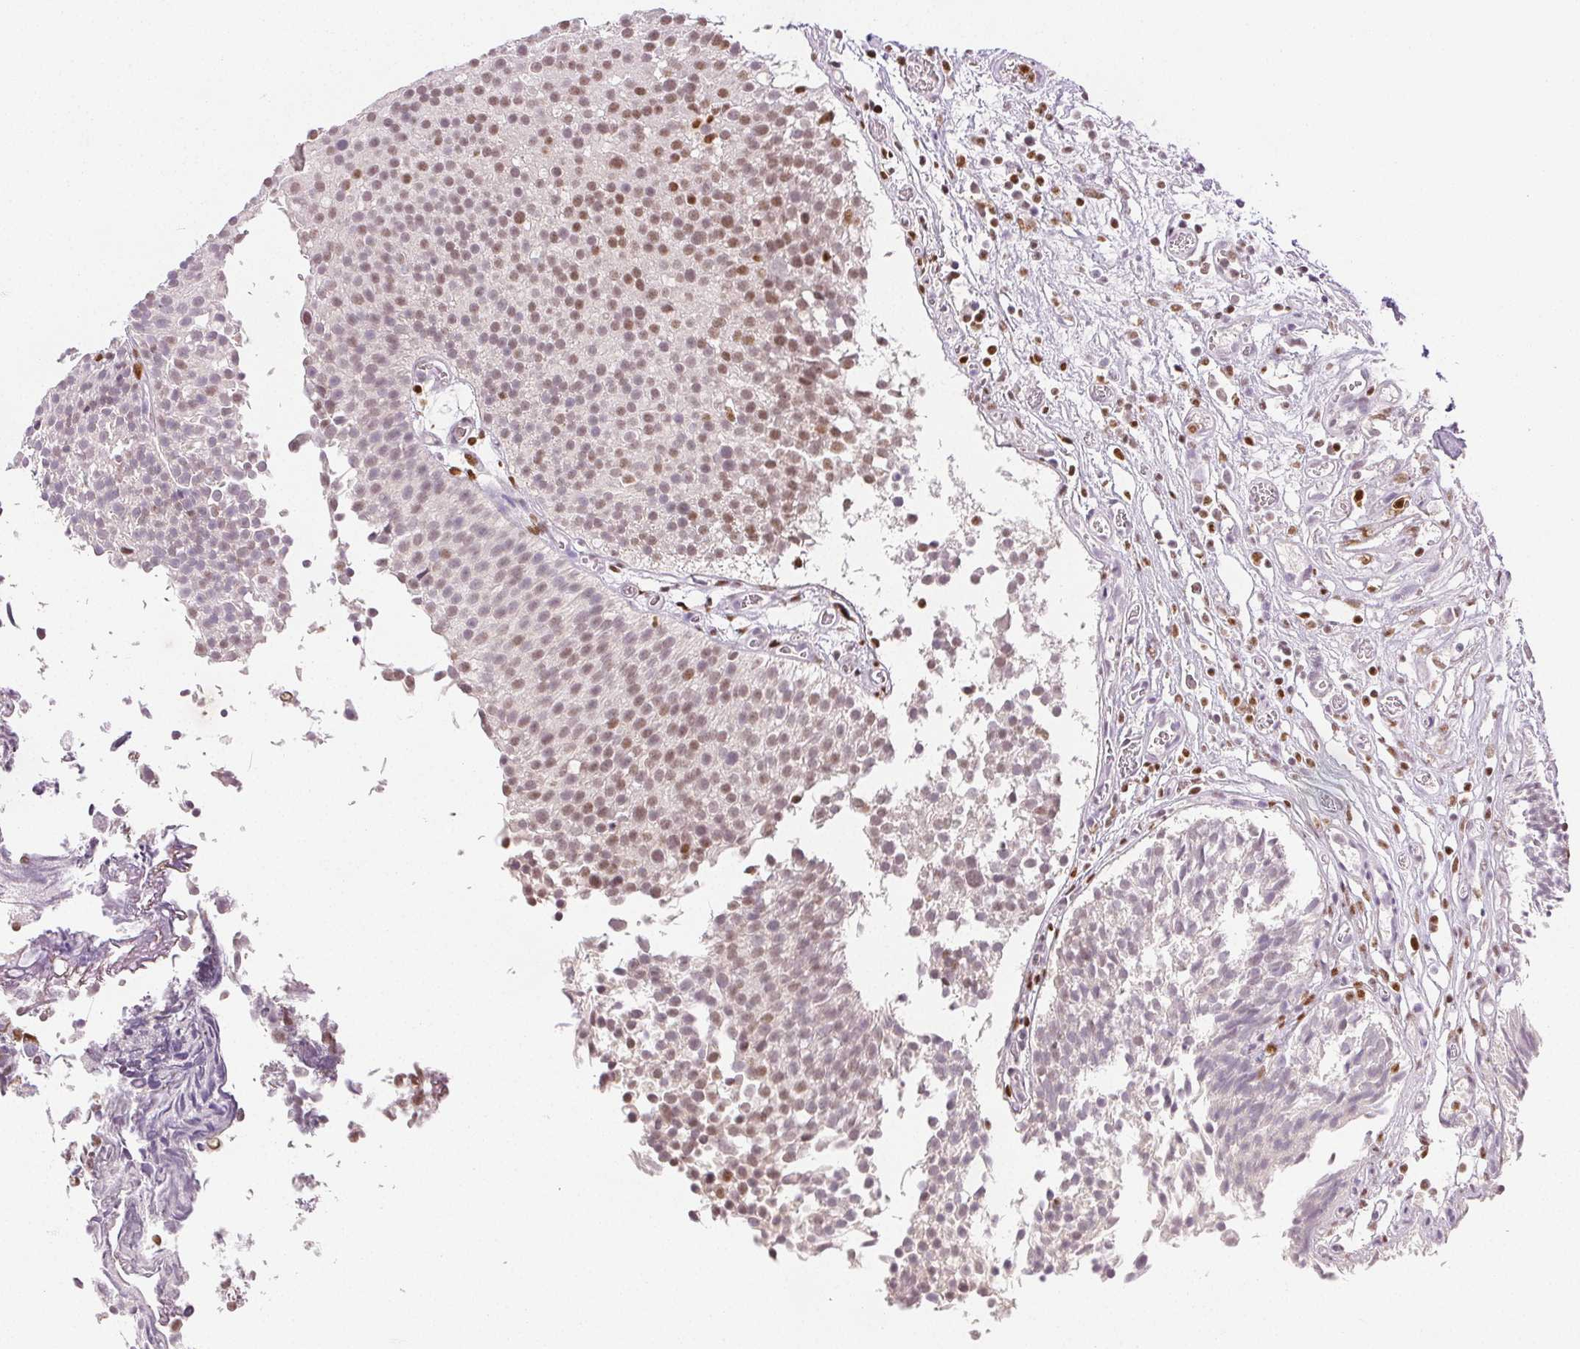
{"staining": {"intensity": "moderate", "quantity": "<25%", "location": "nuclear"}, "tissue": "urothelial cancer", "cell_type": "Tumor cells", "image_type": "cancer", "snomed": [{"axis": "morphology", "description": "Urothelial carcinoma, Low grade"}, {"axis": "topography", "description": "Urinary bladder"}], "caption": "Protein staining displays moderate nuclear expression in approximately <25% of tumor cells in low-grade urothelial carcinoma.", "gene": "RUNX2", "patient": {"sex": "male", "age": 80}}